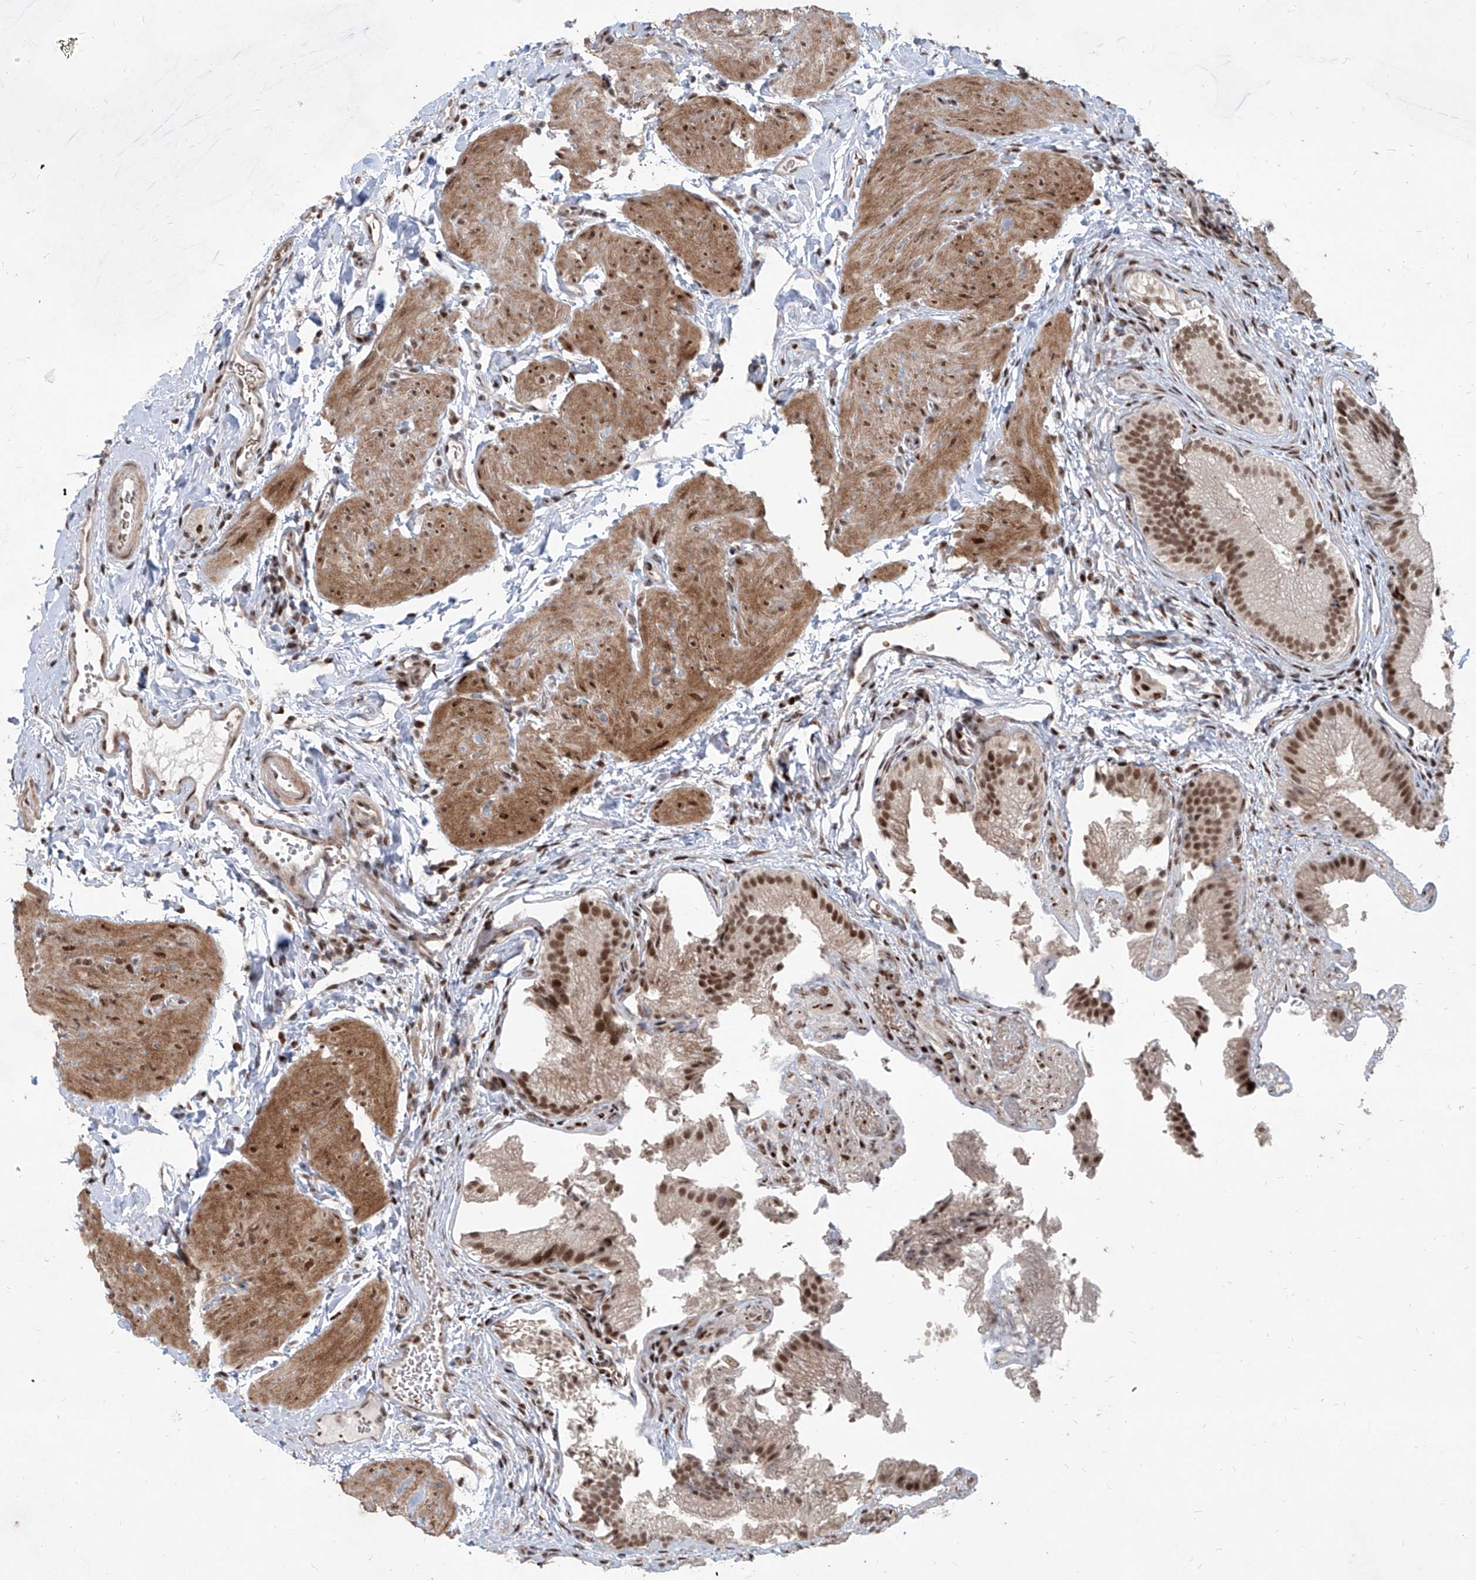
{"staining": {"intensity": "moderate", "quantity": ">75%", "location": "nuclear"}, "tissue": "gallbladder", "cell_type": "Glandular cells", "image_type": "normal", "snomed": [{"axis": "morphology", "description": "Normal tissue, NOS"}, {"axis": "topography", "description": "Gallbladder"}], "caption": "Immunohistochemistry (IHC) of normal human gallbladder reveals medium levels of moderate nuclear positivity in about >75% of glandular cells. The staining was performed using DAB (3,3'-diaminobenzidine) to visualize the protein expression in brown, while the nuclei were stained in blue with hematoxylin (Magnification: 20x).", "gene": "IRF2", "patient": {"sex": "female", "age": 30}}